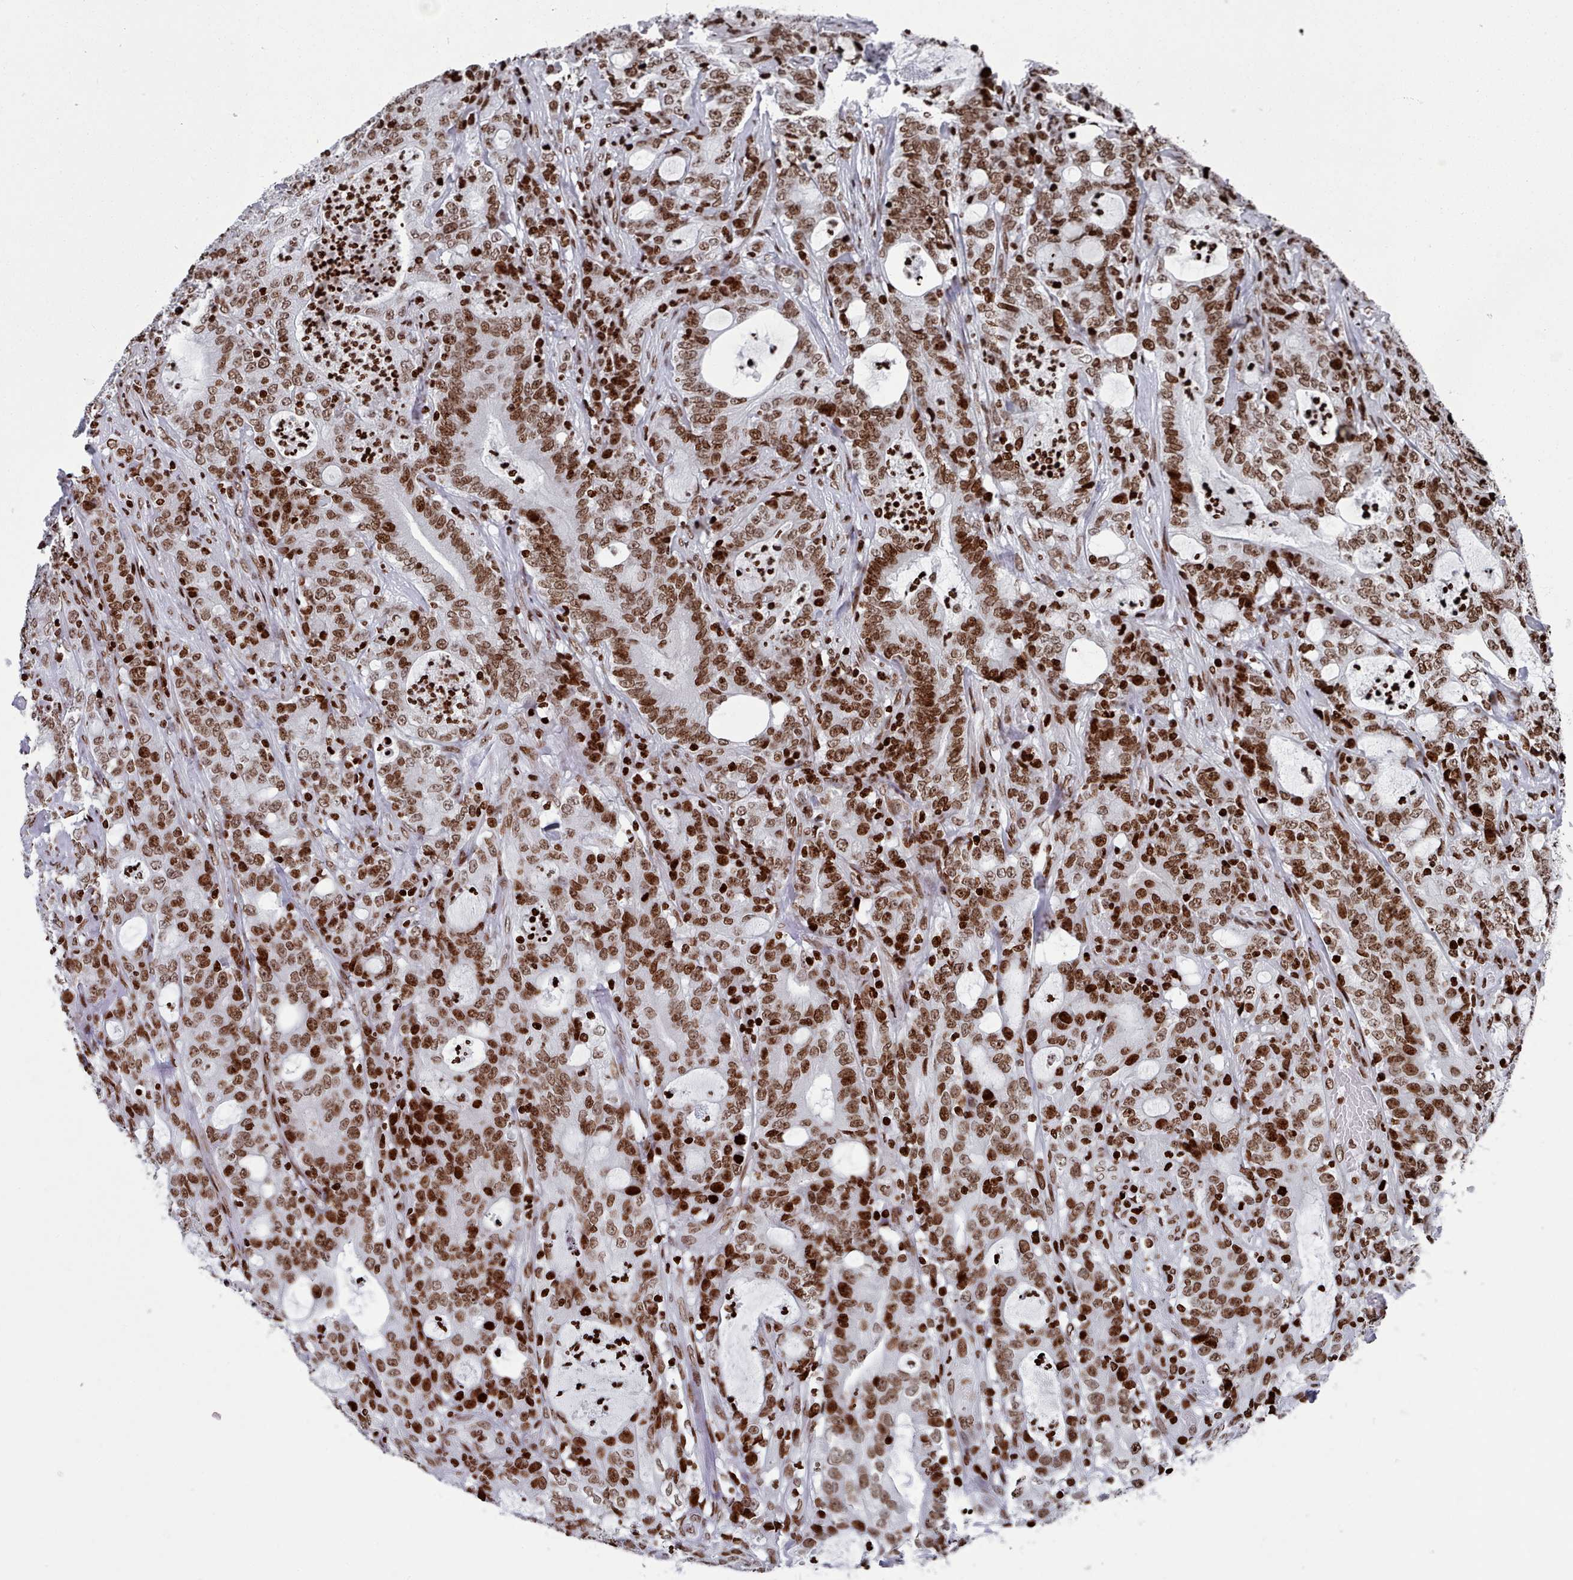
{"staining": {"intensity": "moderate", "quantity": ">75%", "location": "nuclear"}, "tissue": "colorectal cancer", "cell_type": "Tumor cells", "image_type": "cancer", "snomed": [{"axis": "morphology", "description": "Adenocarcinoma, NOS"}, {"axis": "topography", "description": "Colon"}], "caption": "Immunohistochemistry staining of colorectal adenocarcinoma, which exhibits medium levels of moderate nuclear positivity in about >75% of tumor cells indicating moderate nuclear protein positivity. The staining was performed using DAB (3,3'-diaminobenzidine) (brown) for protein detection and nuclei were counterstained in hematoxylin (blue).", "gene": "PCDHB12", "patient": {"sex": "male", "age": 83}}